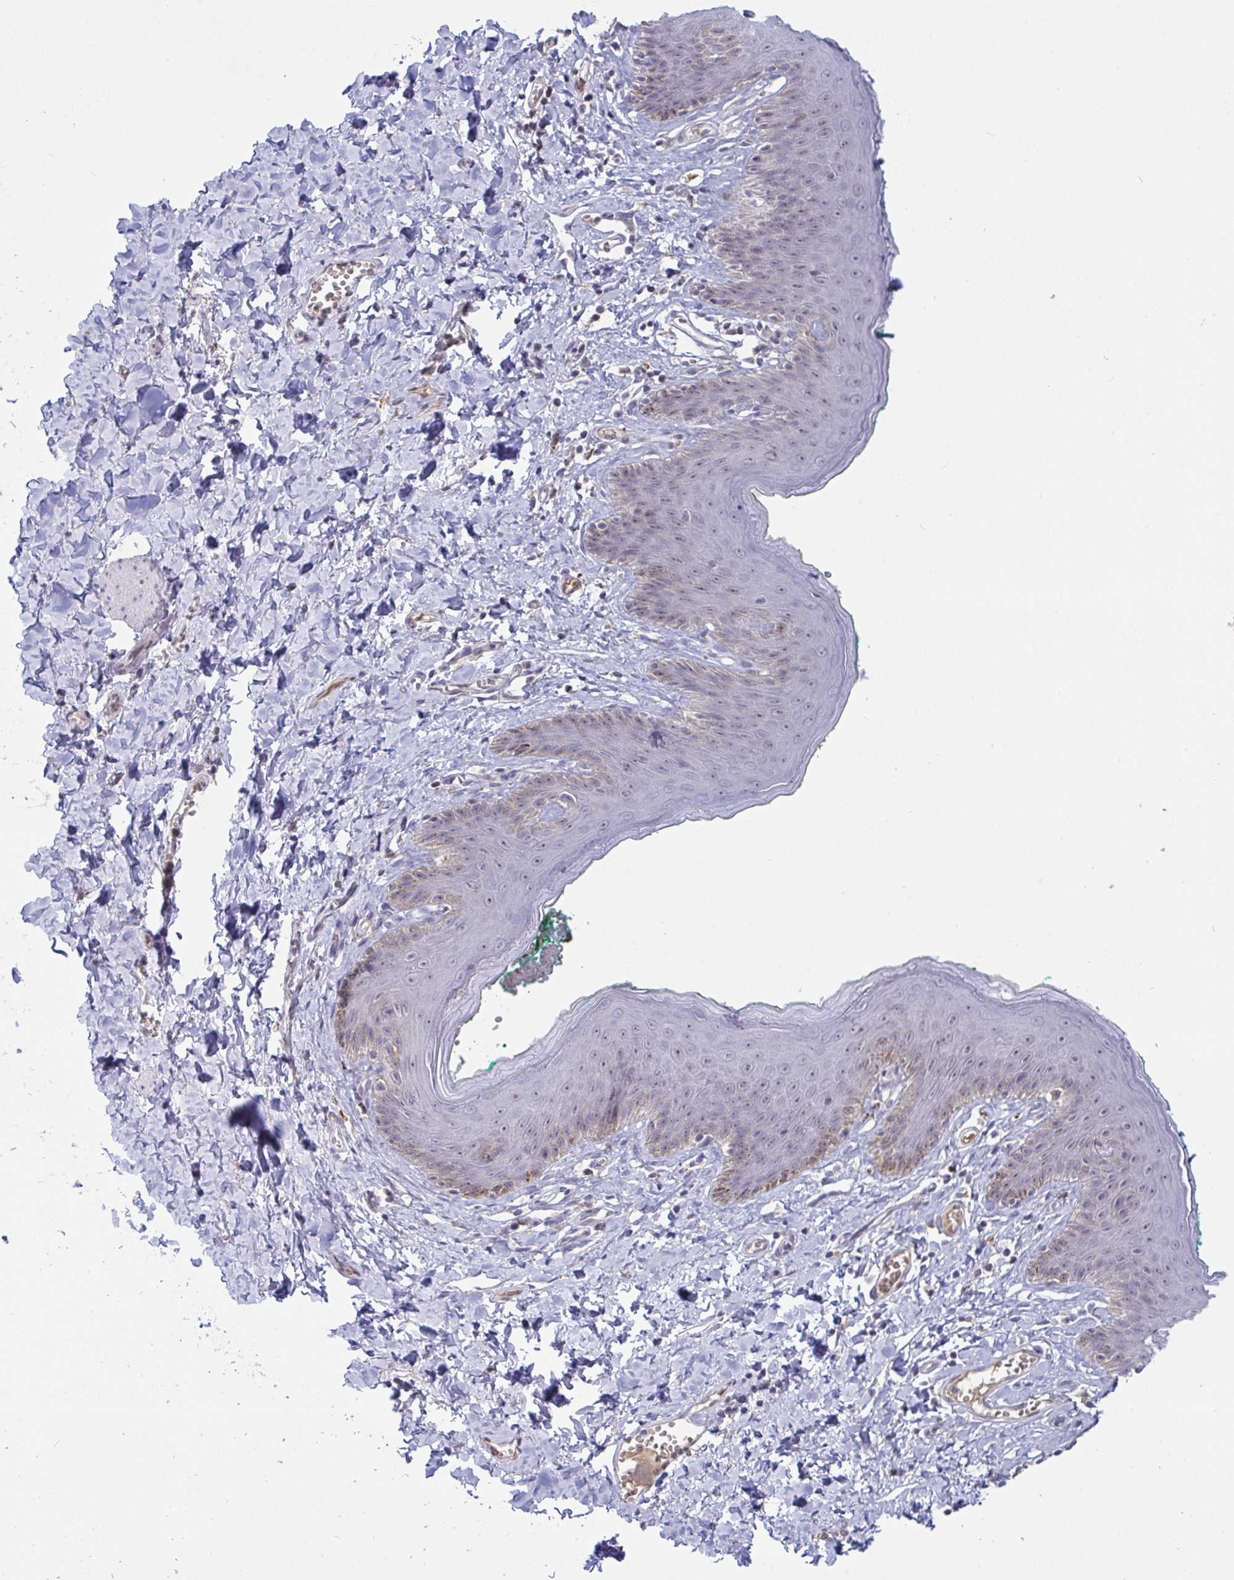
{"staining": {"intensity": "weak", "quantity": "25%-75%", "location": "nuclear"}, "tissue": "skin", "cell_type": "Epidermal cells", "image_type": "normal", "snomed": [{"axis": "morphology", "description": "Normal tissue, NOS"}, {"axis": "topography", "description": "Vulva"}, {"axis": "topography", "description": "Peripheral nerve tissue"}], "caption": "Protein analysis of unremarkable skin displays weak nuclear expression in about 25%-75% of epidermal cells. Ihc stains the protein in brown and the nuclei are stained blue.", "gene": "MYC", "patient": {"sex": "female", "age": 66}}